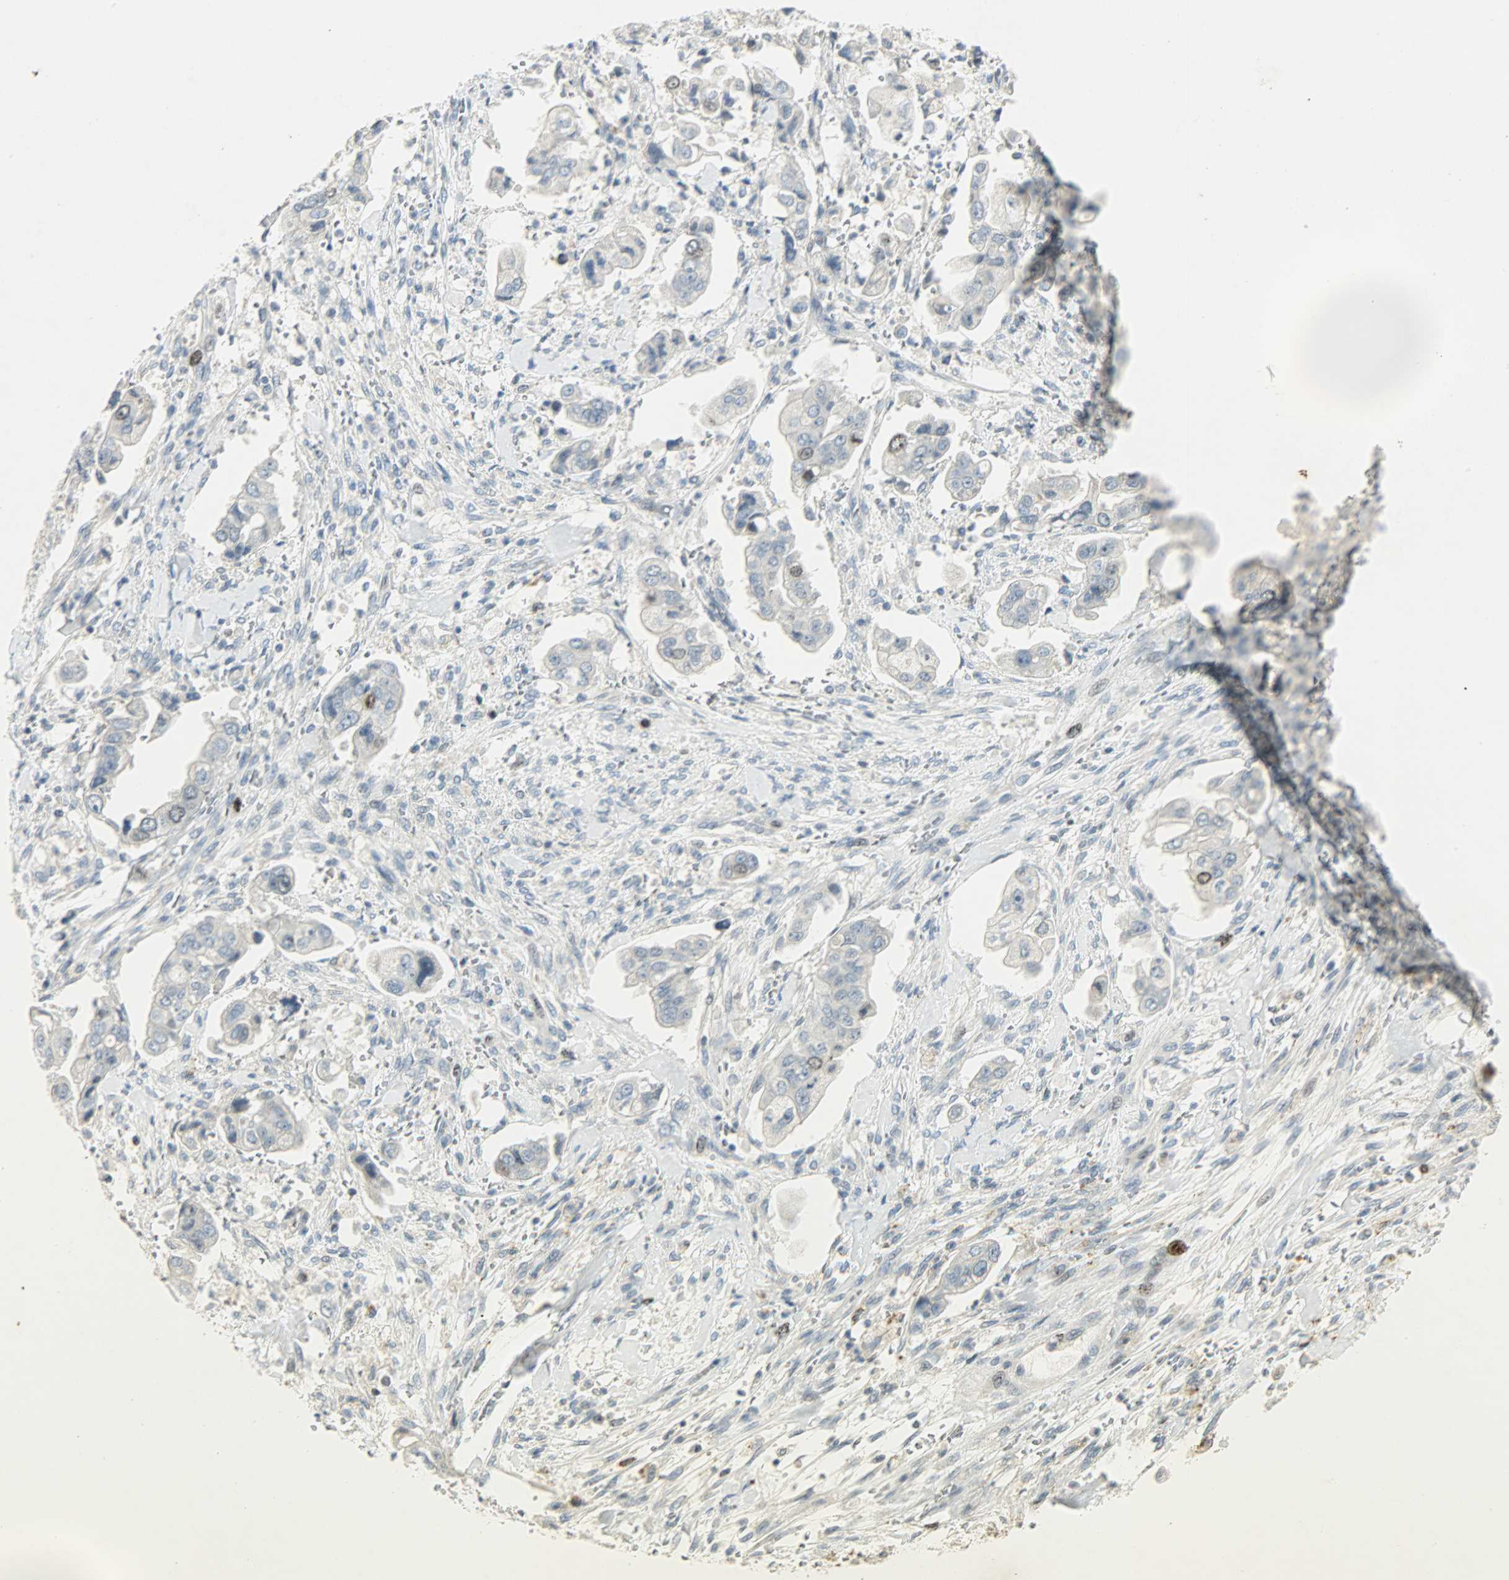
{"staining": {"intensity": "strong", "quantity": "<25%", "location": "nuclear"}, "tissue": "stomach cancer", "cell_type": "Tumor cells", "image_type": "cancer", "snomed": [{"axis": "morphology", "description": "Adenocarcinoma, NOS"}, {"axis": "topography", "description": "Stomach"}], "caption": "High-magnification brightfield microscopy of stomach cancer (adenocarcinoma) stained with DAB (3,3'-diaminobenzidine) (brown) and counterstained with hematoxylin (blue). tumor cells exhibit strong nuclear staining is seen in about<25% of cells.", "gene": "AURKB", "patient": {"sex": "male", "age": 62}}